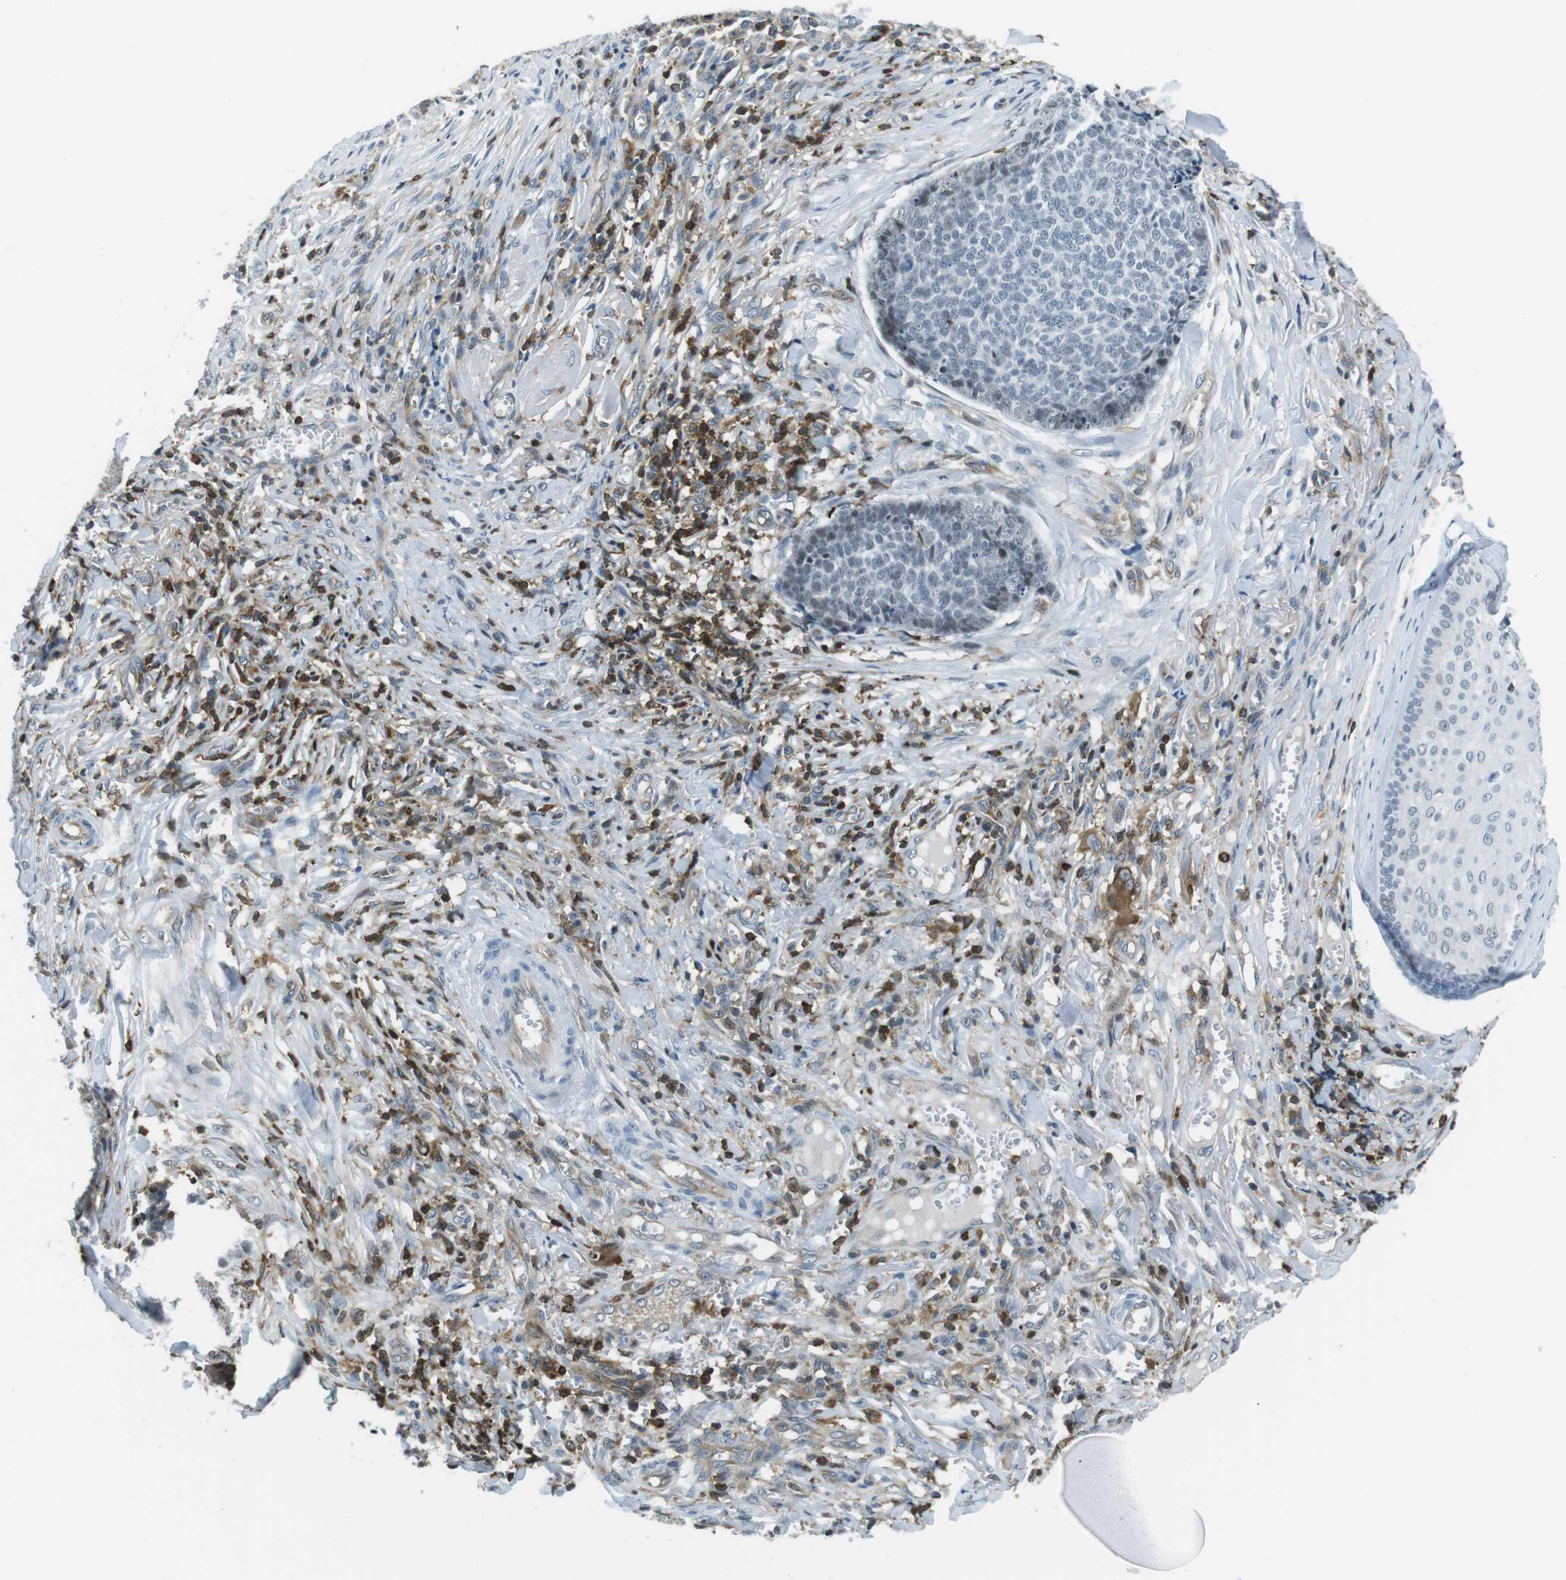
{"staining": {"intensity": "negative", "quantity": "none", "location": "none"}, "tissue": "skin cancer", "cell_type": "Tumor cells", "image_type": "cancer", "snomed": [{"axis": "morphology", "description": "Basal cell carcinoma"}, {"axis": "topography", "description": "Skin"}], "caption": "This photomicrograph is of skin cancer (basal cell carcinoma) stained with immunohistochemistry to label a protein in brown with the nuclei are counter-stained blue. There is no positivity in tumor cells. The staining is performed using DAB brown chromogen with nuclei counter-stained in using hematoxylin.", "gene": "STK10", "patient": {"sex": "male", "age": 84}}